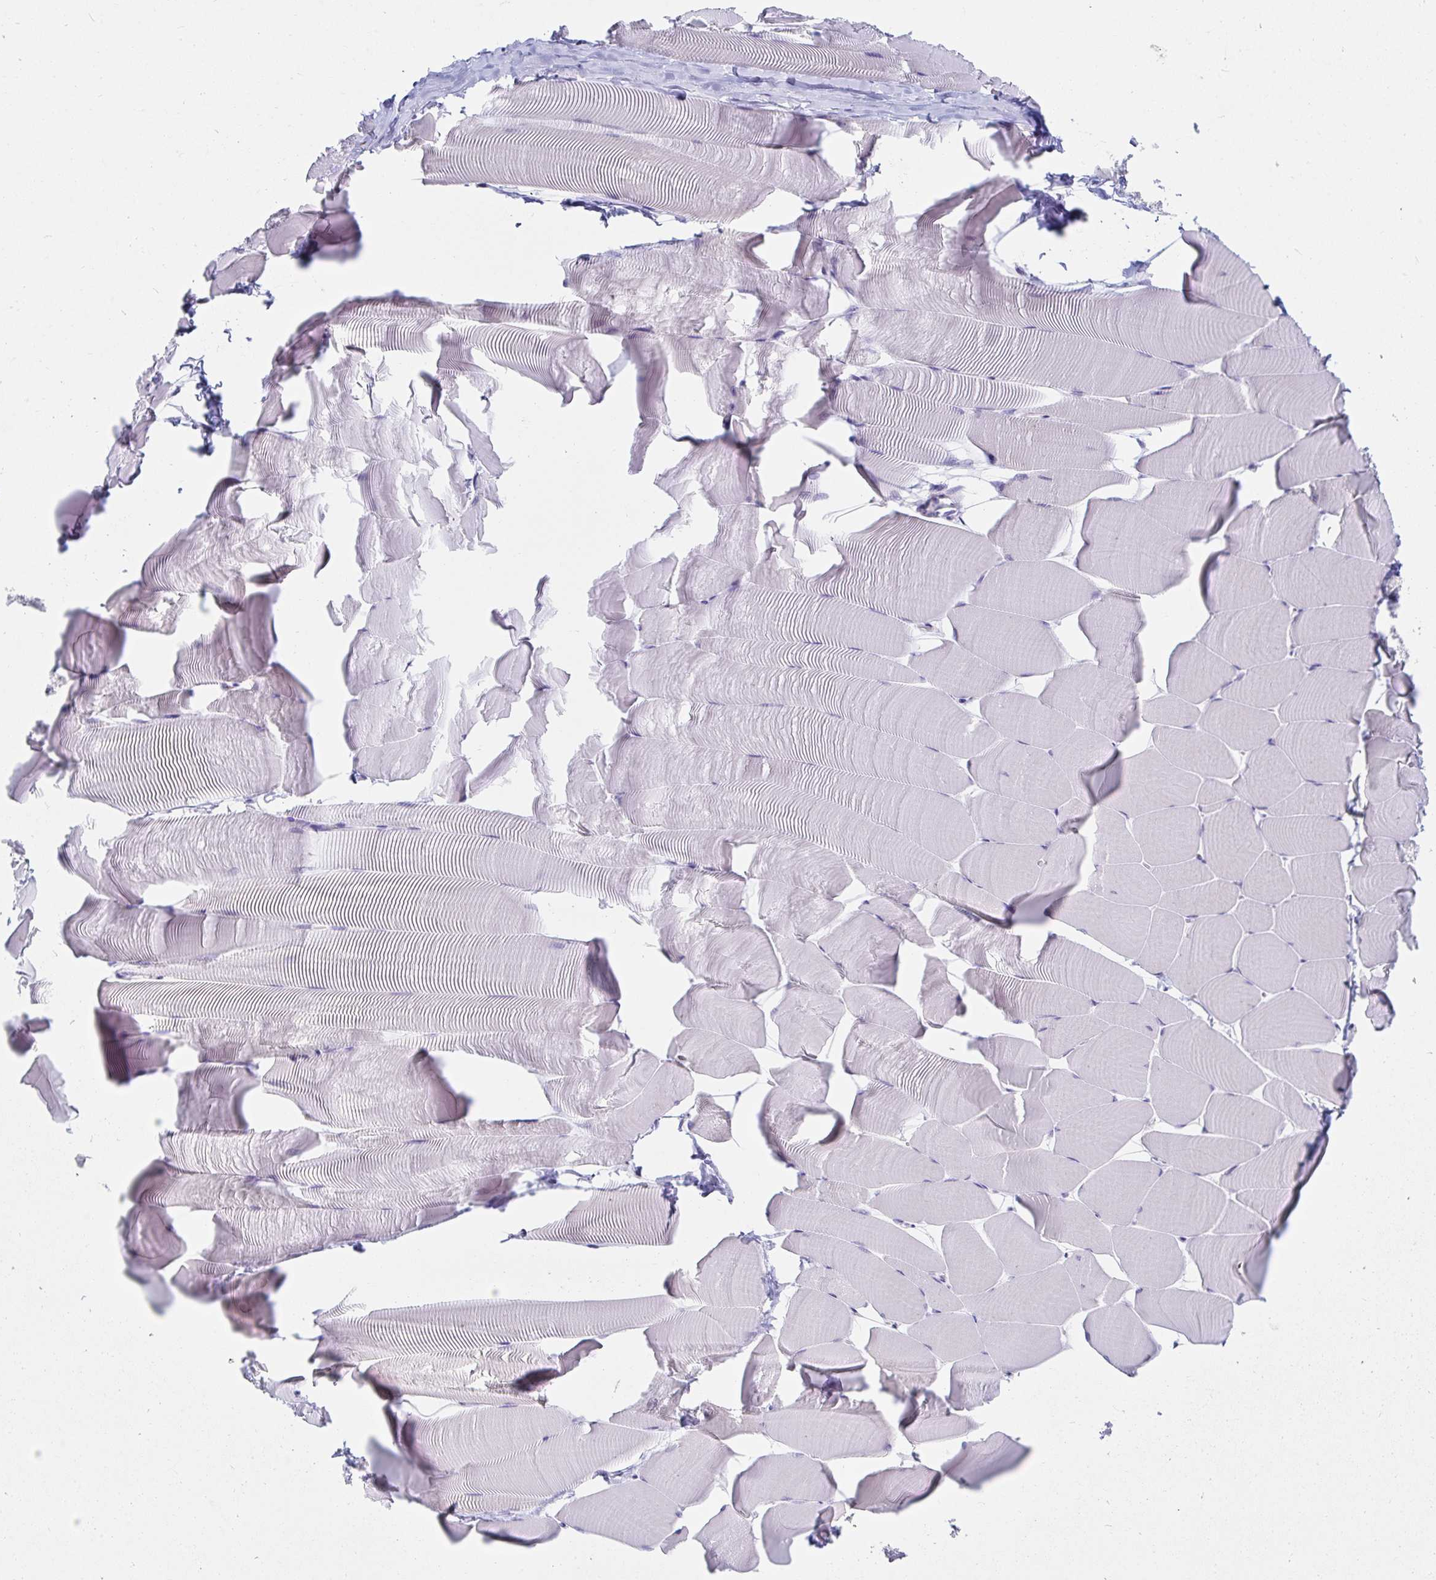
{"staining": {"intensity": "negative", "quantity": "none", "location": "none"}, "tissue": "skeletal muscle", "cell_type": "Myocytes", "image_type": "normal", "snomed": [{"axis": "morphology", "description": "Normal tissue, NOS"}, {"axis": "topography", "description": "Skeletal muscle"}], "caption": "An image of human skeletal muscle is negative for staining in myocytes. (DAB (3,3'-diaminobenzidine) immunohistochemistry visualized using brightfield microscopy, high magnification).", "gene": "C4orf17", "patient": {"sex": "male", "age": 25}}